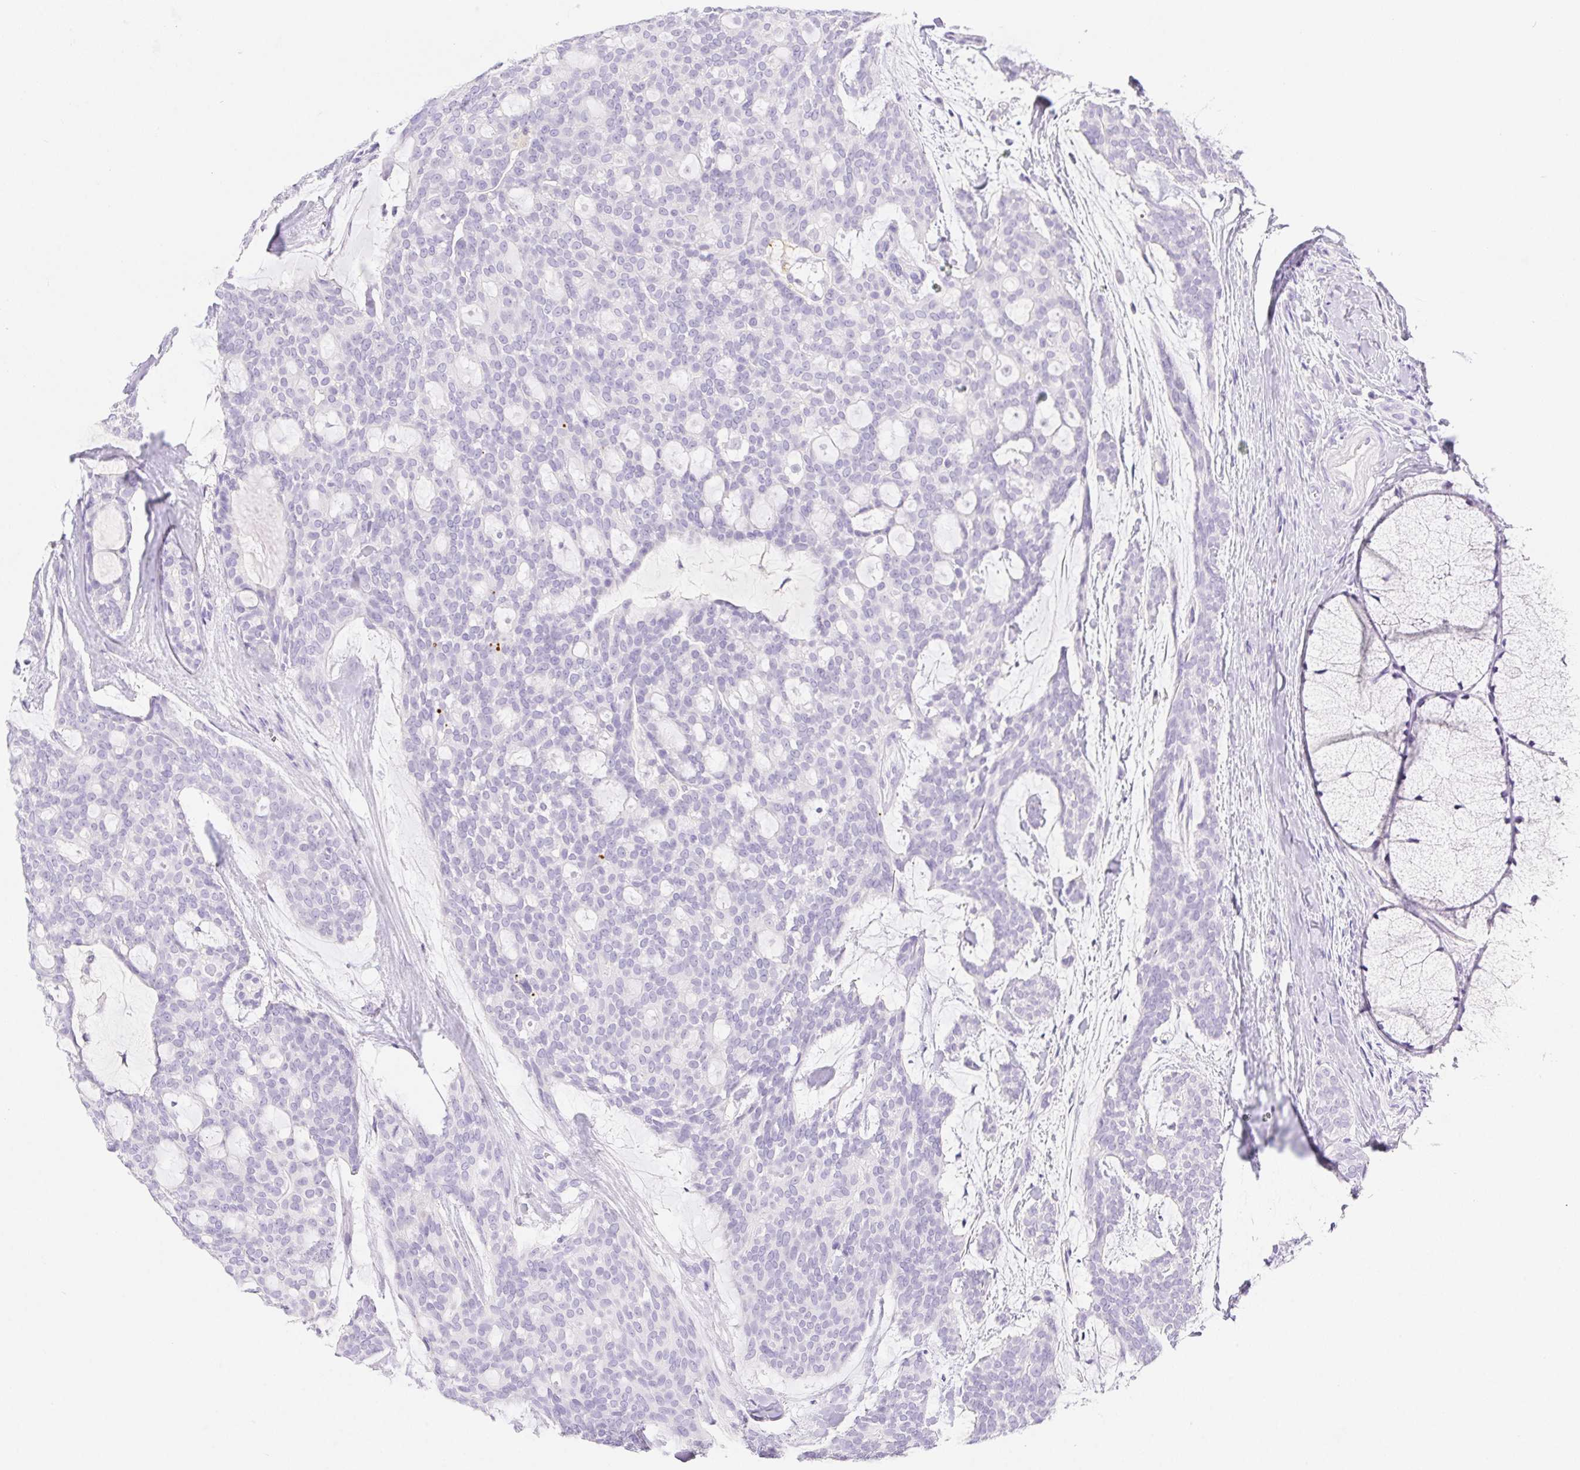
{"staining": {"intensity": "negative", "quantity": "none", "location": "none"}, "tissue": "head and neck cancer", "cell_type": "Tumor cells", "image_type": "cancer", "snomed": [{"axis": "morphology", "description": "Adenocarcinoma, NOS"}, {"axis": "topography", "description": "Head-Neck"}], "caption": "Tumor cells show no significant protein positivity in head and neck cancer.", "gene": "PNLIP", "patient": {"sex": "male", "age": 66}}